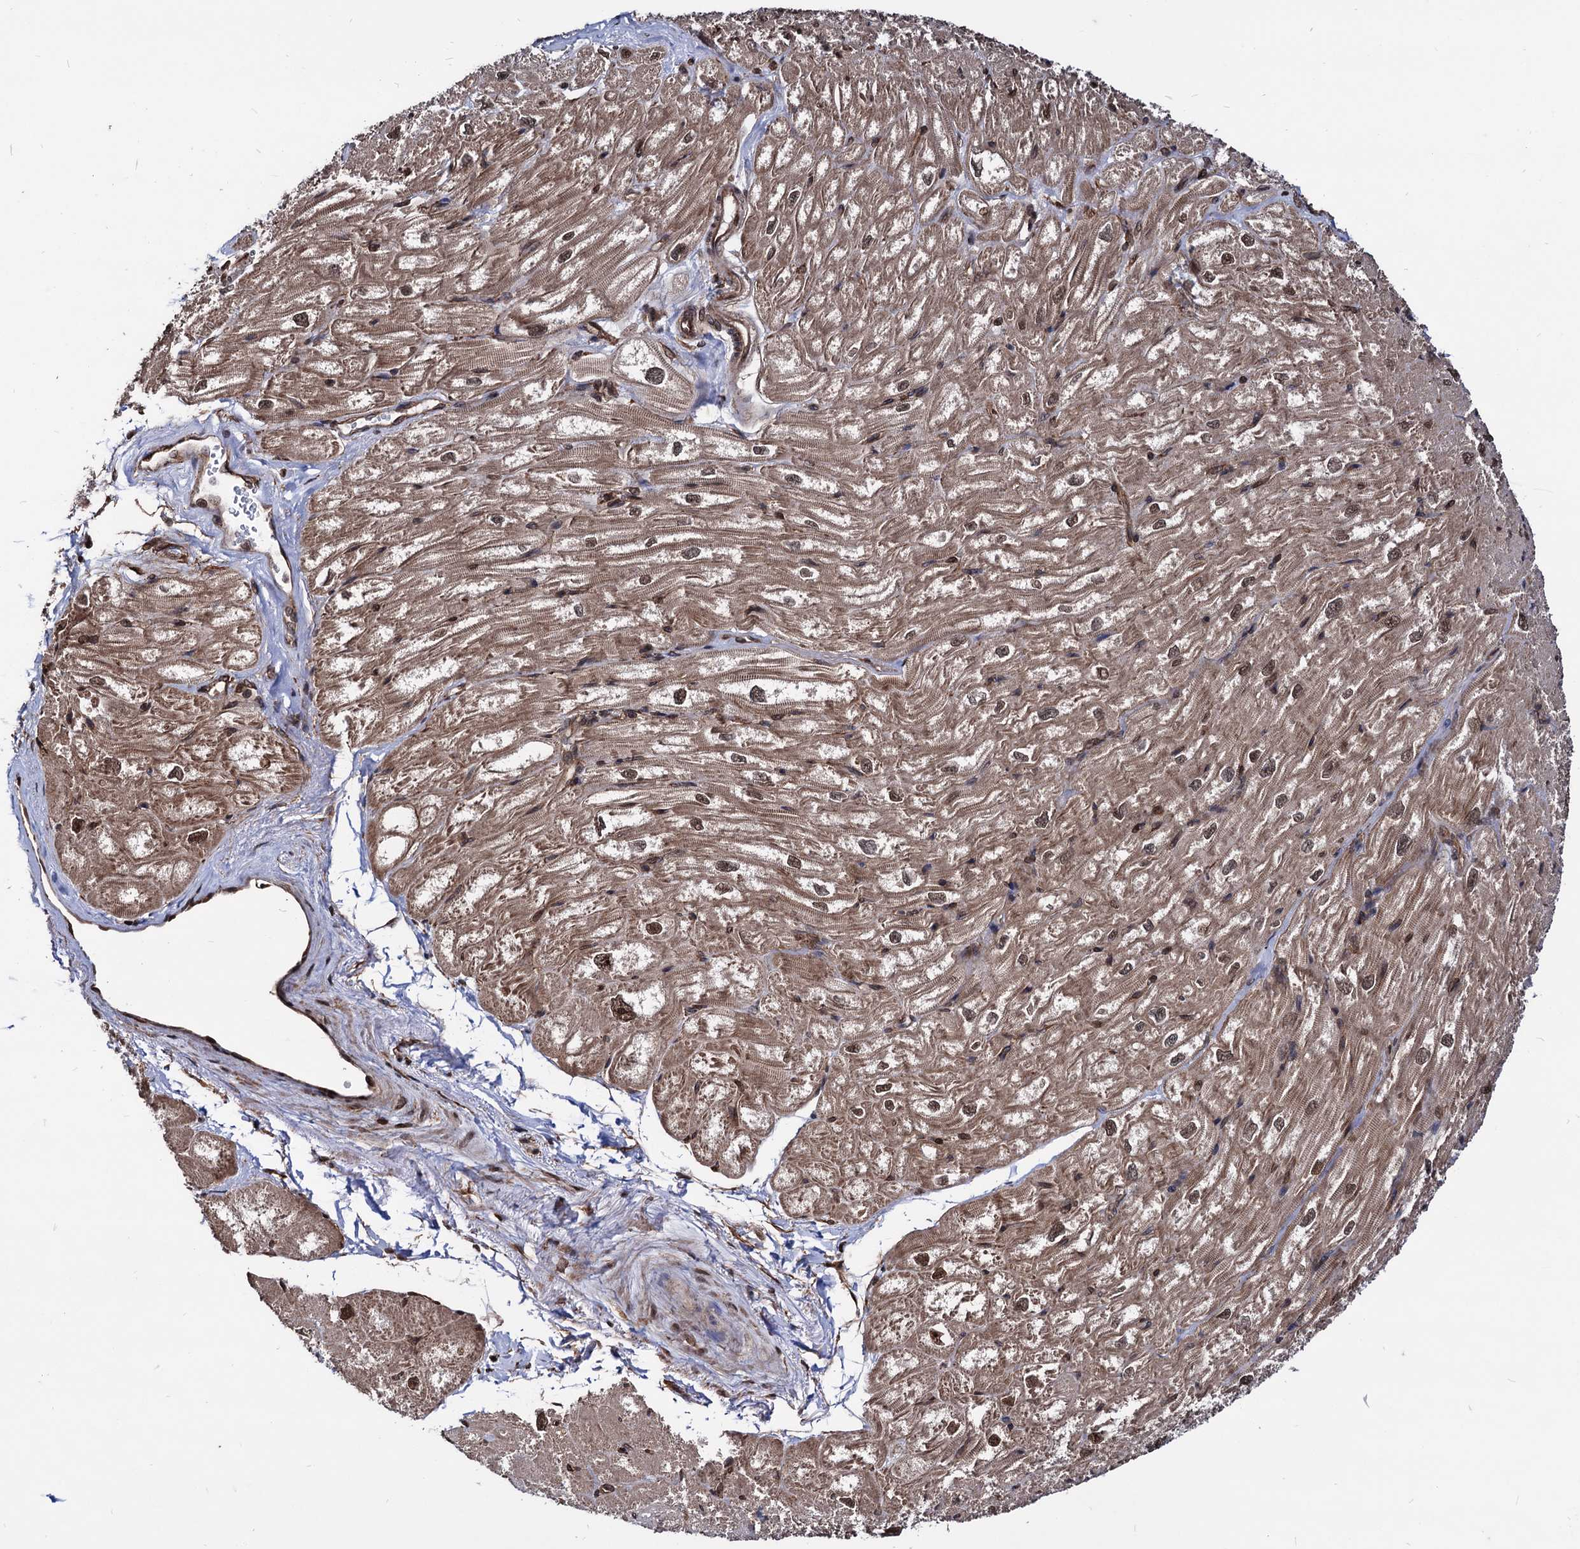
{"staining": {"intensity": "moderate", "quantity": ">75%", "location": "cytoplasmic/membranous,nuclear"}, "tissue": "heart muscle", "cell_type": "Cardiomyocytes", "image_type": "normal", "snomed": [{"axis": "morphology", "description": "Normal tissue, NOS"}, {"axis": "topography", "description": "Heart"}], "caption": "Protein positivity by immunohistochemistry (IHC) shows moderate cytoplasmic/membranous,nuclear positivity in about >75% of cardiomyocytes in benign heart muscle.", "gene": "ANKRD12", "patient": {"sex": "male", "age": 50}}